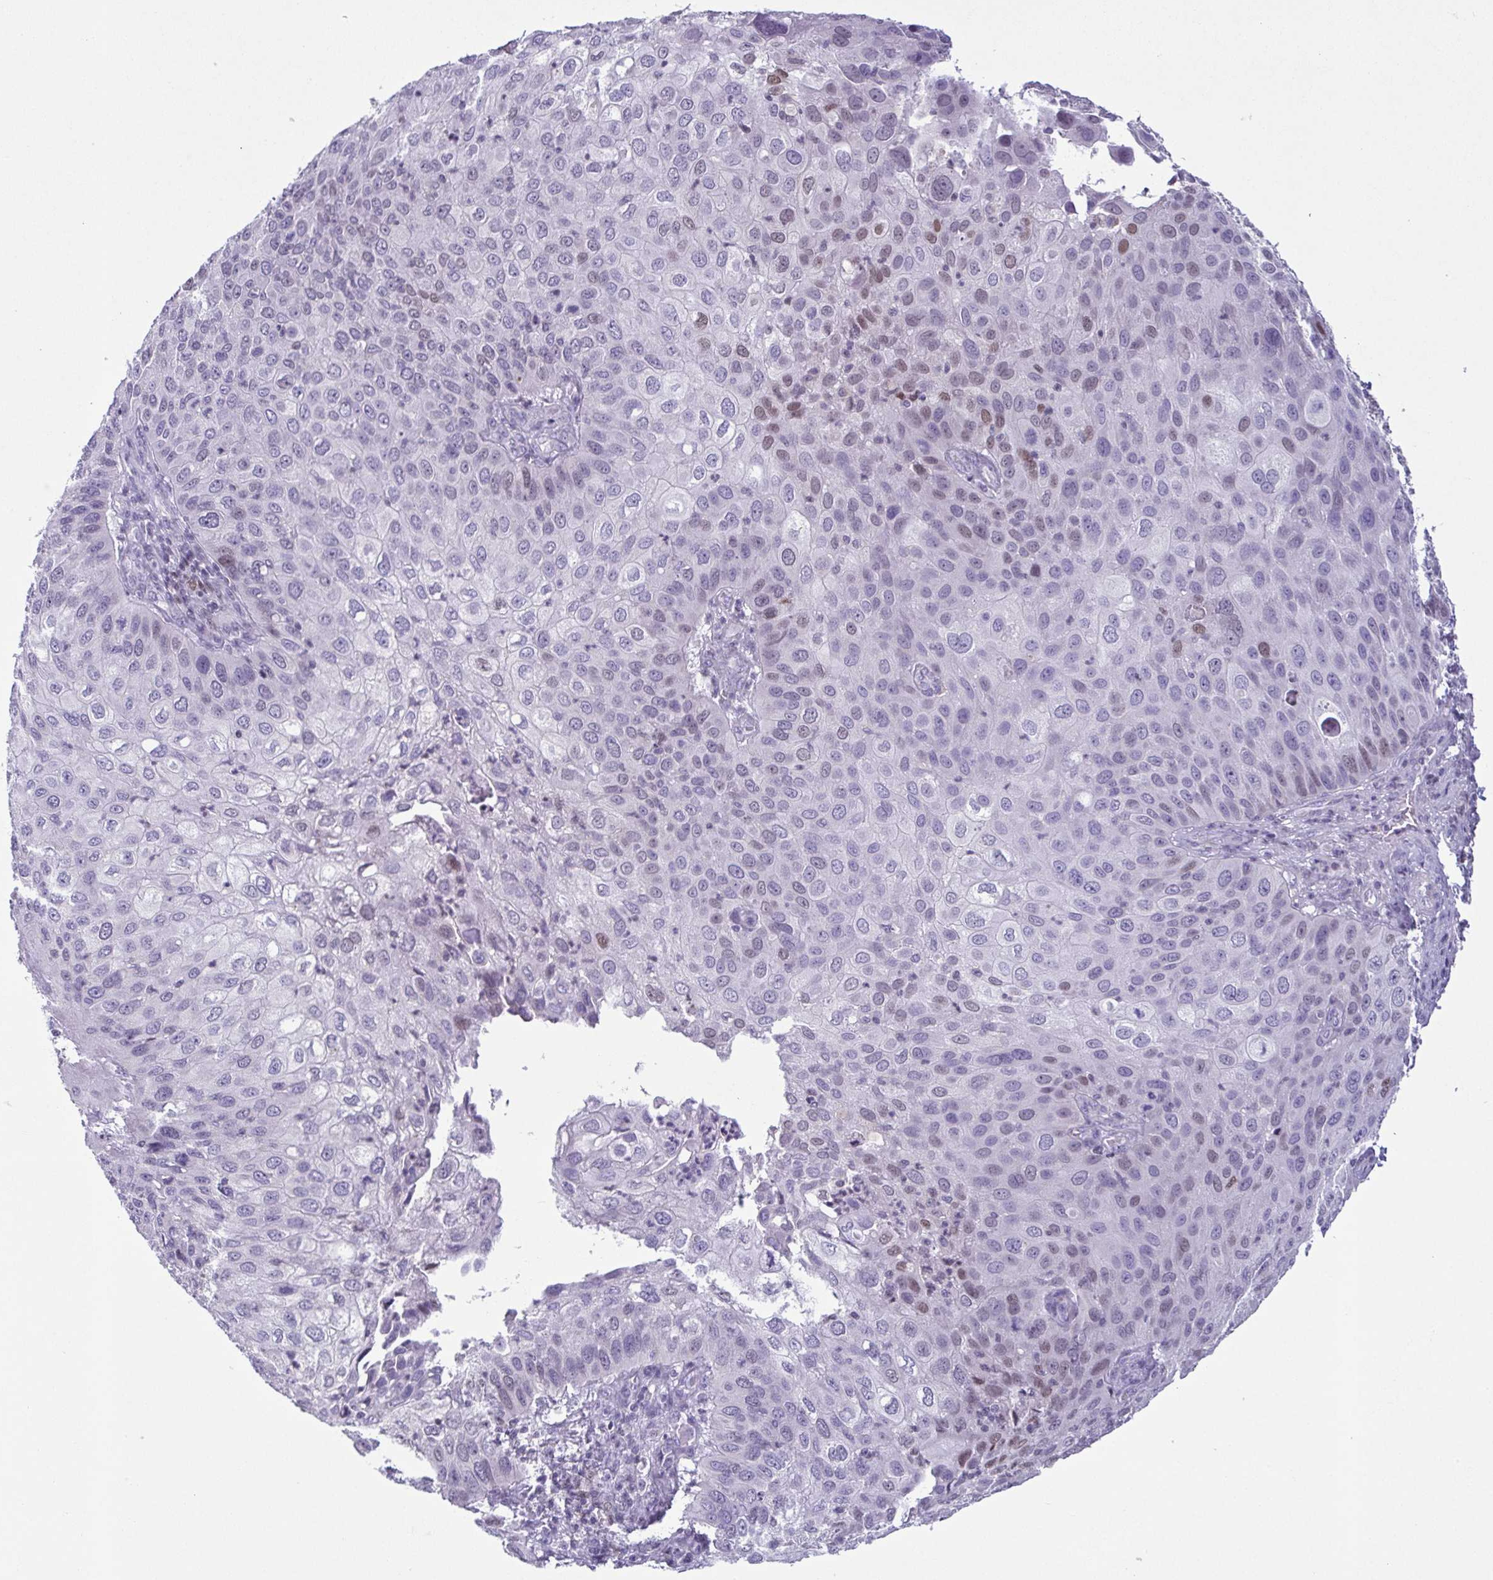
{"staining": {"intensity": "moderate", "quantity": "<25%", "location": "nuclear"}, "tissue": "skin cancer", "cell_type": "Tumor cells", "image_type": "cancer", "snomed": [{"axis": "morphology", "description": "Squamous cell carcinoma, NOS"}, {"axis": "topography", "description": "Skin"}], "caption": "This is a micrograph of IHC staining of squamous cell carcinoma (skin), which shows moderate staining in the nuclear of tumor cells.", "gene": "IRF1", "patient": {"sex": "male", "age": 87}}